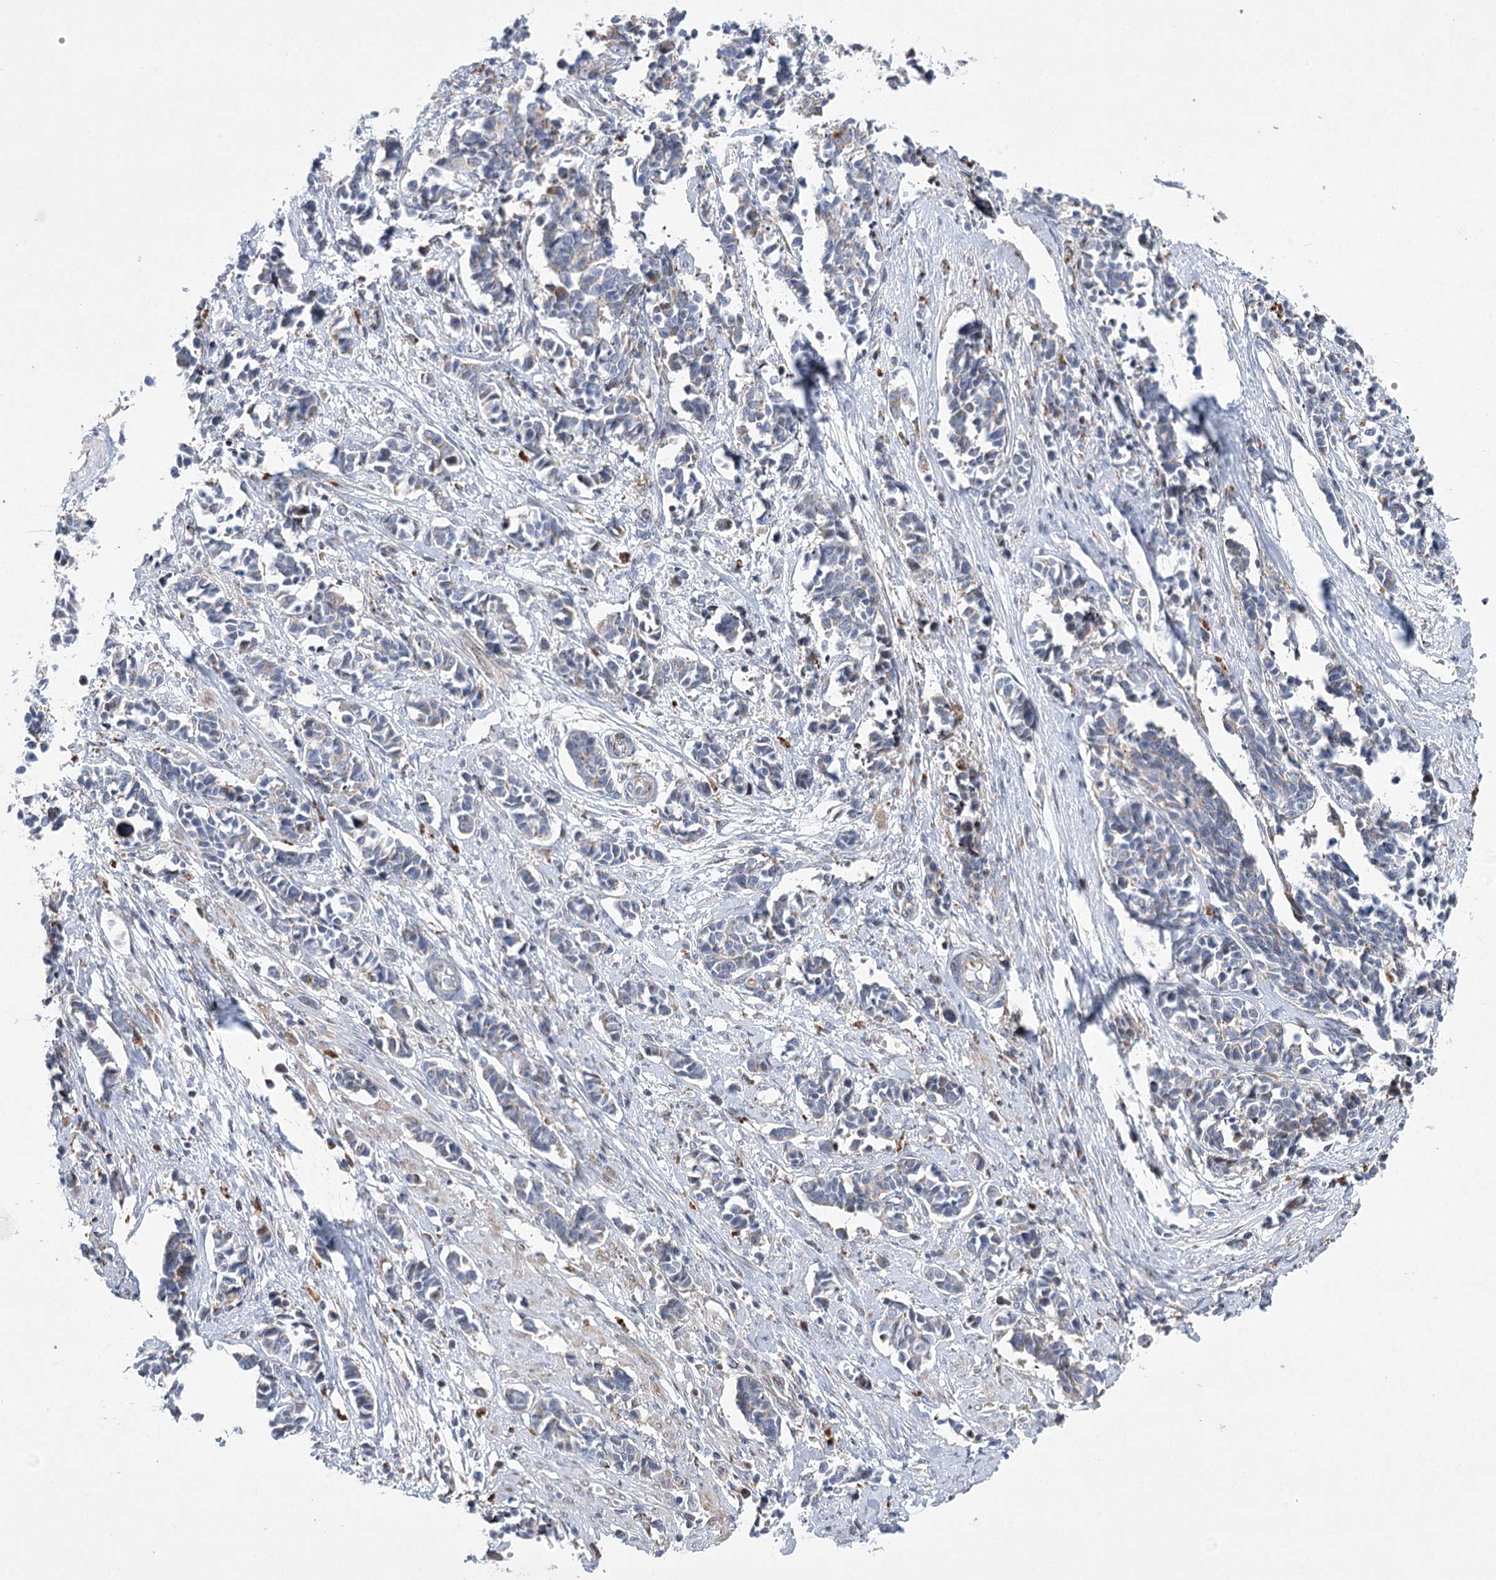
{"staining": {"intensity": "negative", "quantity": "none", "location": "none"}, "tissue": "cervical cancer", "cell_type": "Tumor cells", "image_type": "cancer", "snomed": [{"axis": "morphology", "description": "Normal tissue, NOS"}, {"axis": "morphology", "description": "Squamous cell carcinoma, NOS"}, {"axis": "topography", "description": "Cervix"}], "caption": "An immunohistochemistry image of cervical cancer (squamous cell carcinoma) is shown. There is no staining in tumor cells of cervical cancer (squamous cell carcinoma).", "gene": "NME7", "patient": {"sex": "female", "age": 35}}